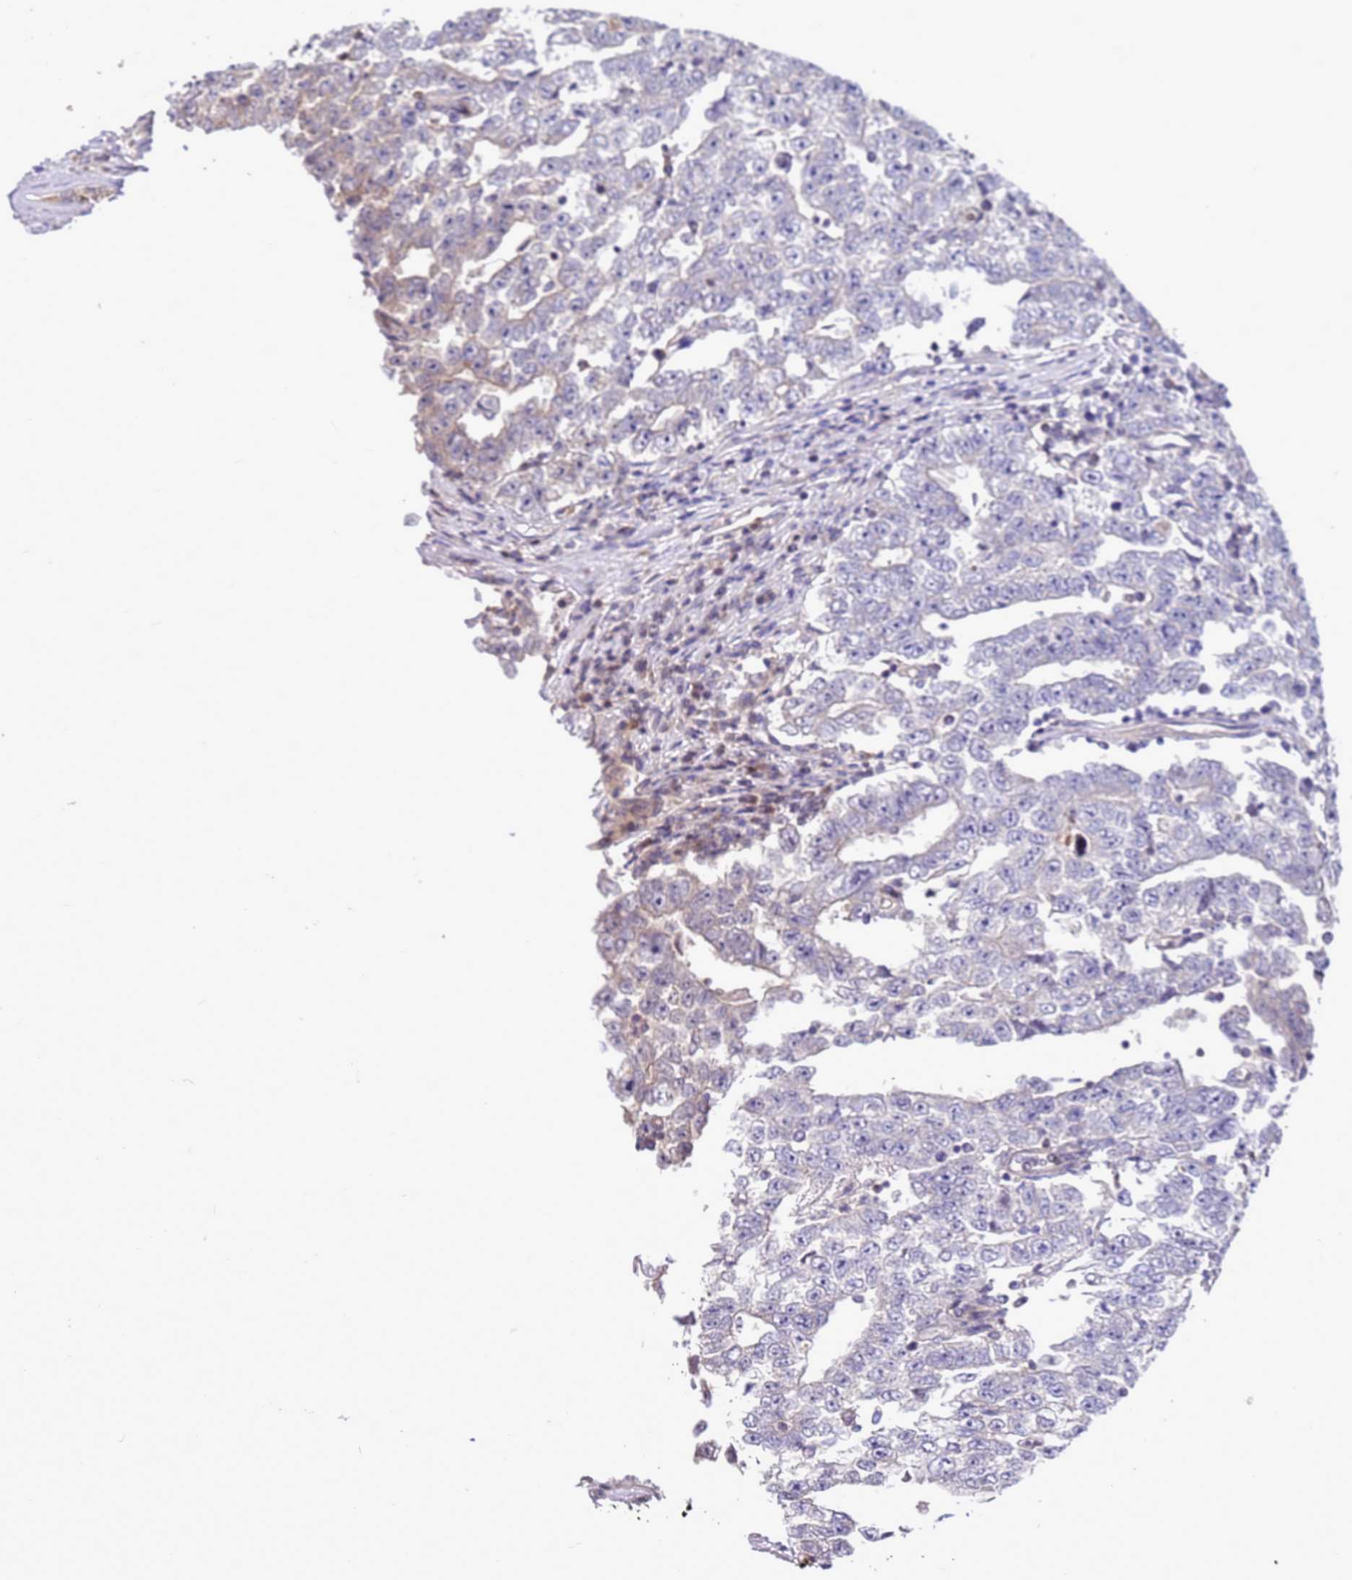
{"staining": {"intensity": "negative", "quantity": "none", "location": "none"}, "tissue": "testis cancer", "cell_type": "Tumor cells", "image_type": "cancer", "snomed": [{"axis": "morphology", "description": "Carcinoma, Embryonal, NOS"}, {"axis": "topography", "description": "Testis"}], "caption": "The image displays no staining of tumor cells in testis cancer (embryonal carcinoma). The staining was performed using DAB (3,3'-diaminobenzidine) to visualize the protein expression in brown, while the nuclei were stained in blue with hematoxylin (Magnification: 20x).", "gene": "CMC4", "patient": {"sex": "male", "age": 25}}